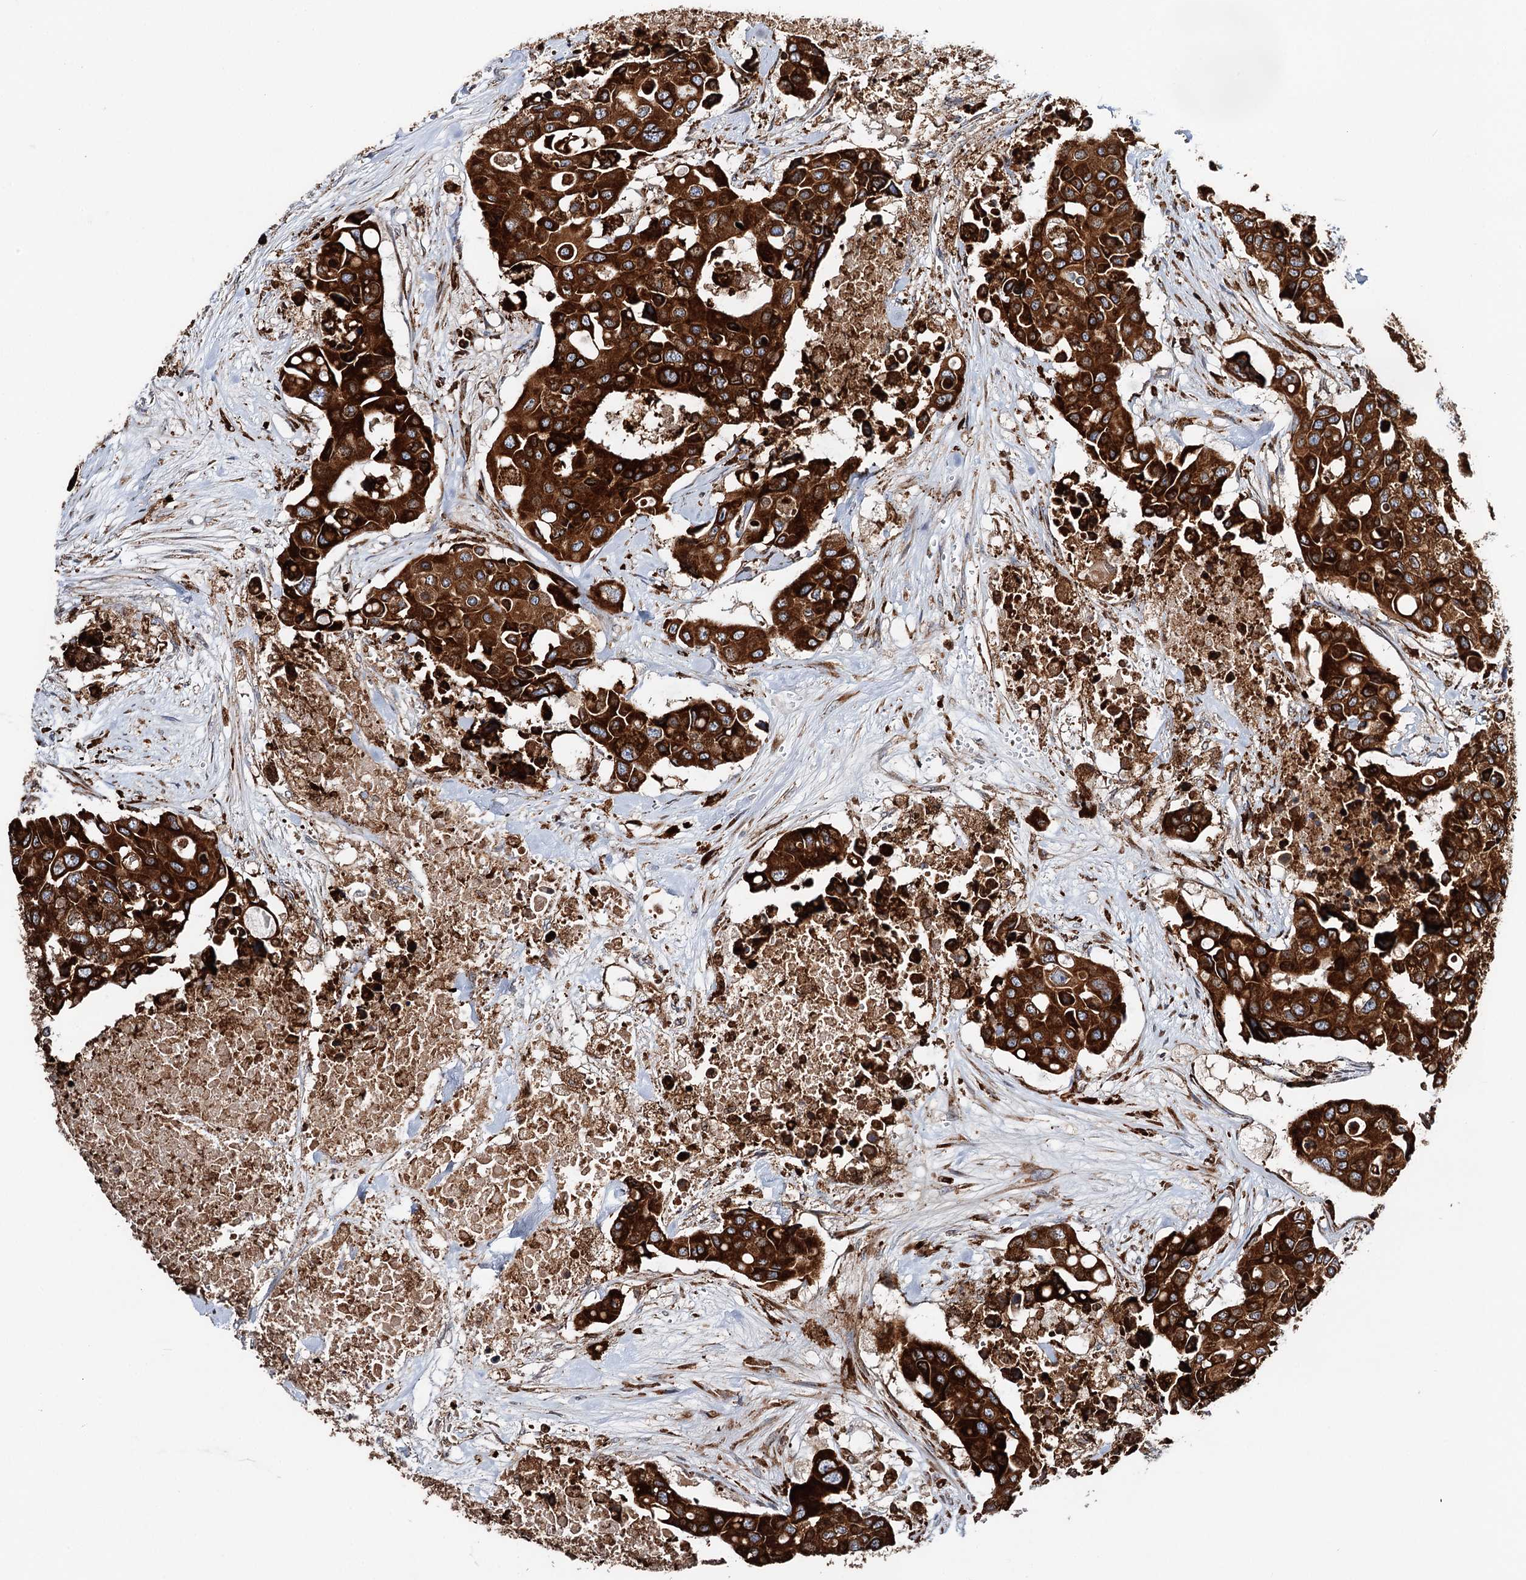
{"staining": {"intensity": "strong", "quantity": ">75%", "location": "cytoplasmic/membranous"}, "tissue": "colorectal cancer", "cell_type": "Tumor cells", "image_type": "cancer", "snomed": [{"axis": "morphology", "description": "Adenocarcinoma, NOS"}, {"axis": "topography", "description": "Colon"}], "caption": "Tumor cells exhibit strong cytoplasmic/membranous positivity in about >75% of cells in colorectal adenocarcinoma. (DAB = brown stain, brightfield microscopy at high magnification).", "gene": "ERP29", "patient": {"sex": "male", "age": 77}}